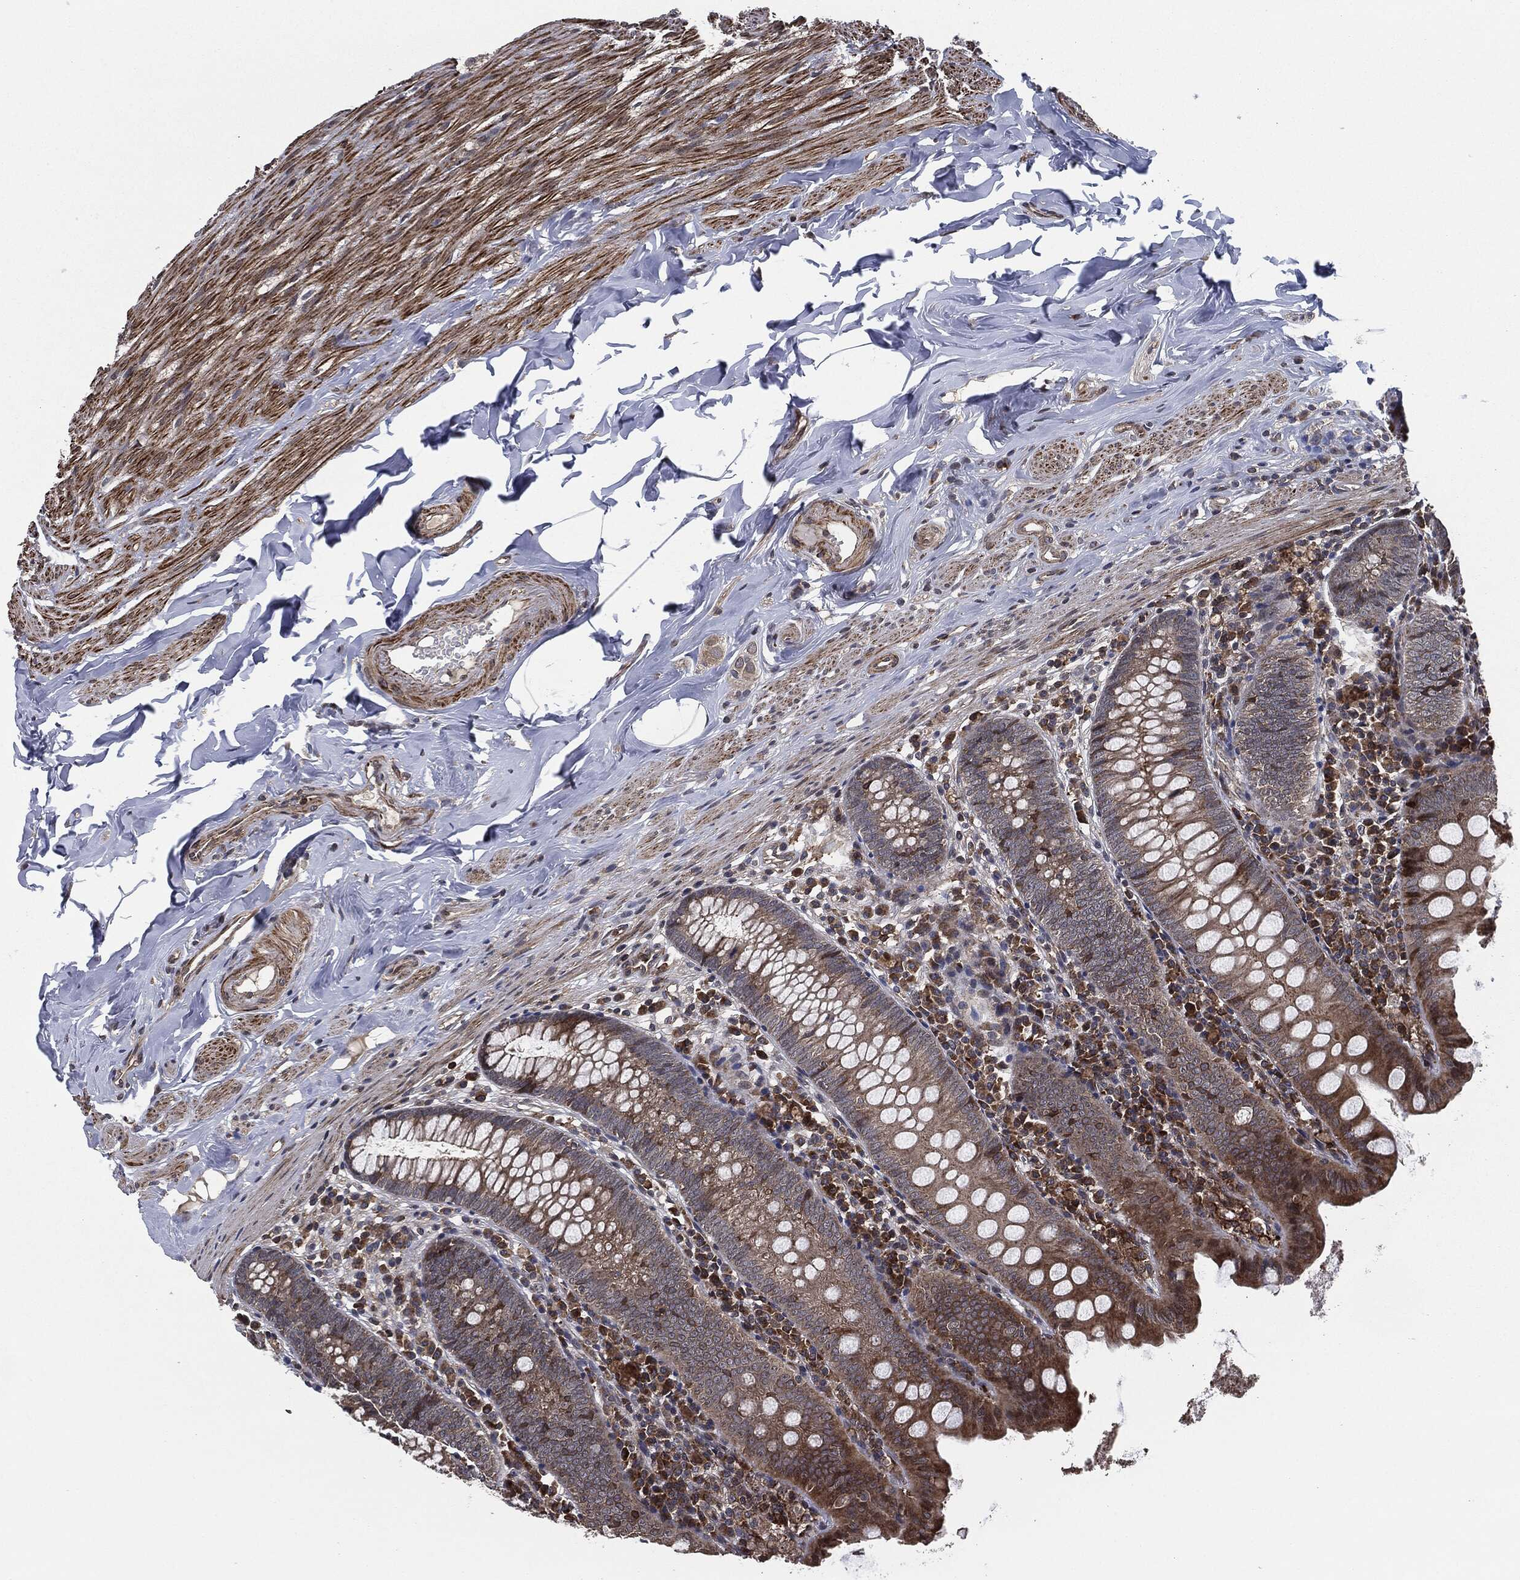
{"staining": {"intensity": "strong", "quantity": "<25%", "location": "cytoplasmic/membranous"}, "tissue": "appendix", "cell_type": "Glandular cells", "image_type": "normal", "snomed": [{"axis": "morphology", "description": "Normal tissue, NOS"}, {"axis": "topography", "description": "Appendix"}], "caption": "DAB (3,3'-diaminobenzidine) immunohistochemical staining of normal human appendix reveals strong cytoplasmic/membranous protein expression in about <25% of glandular cells. Nuclei are stained in blue.", "gene": "UBR1", "patient": {"sex": "female", "age": 82}}